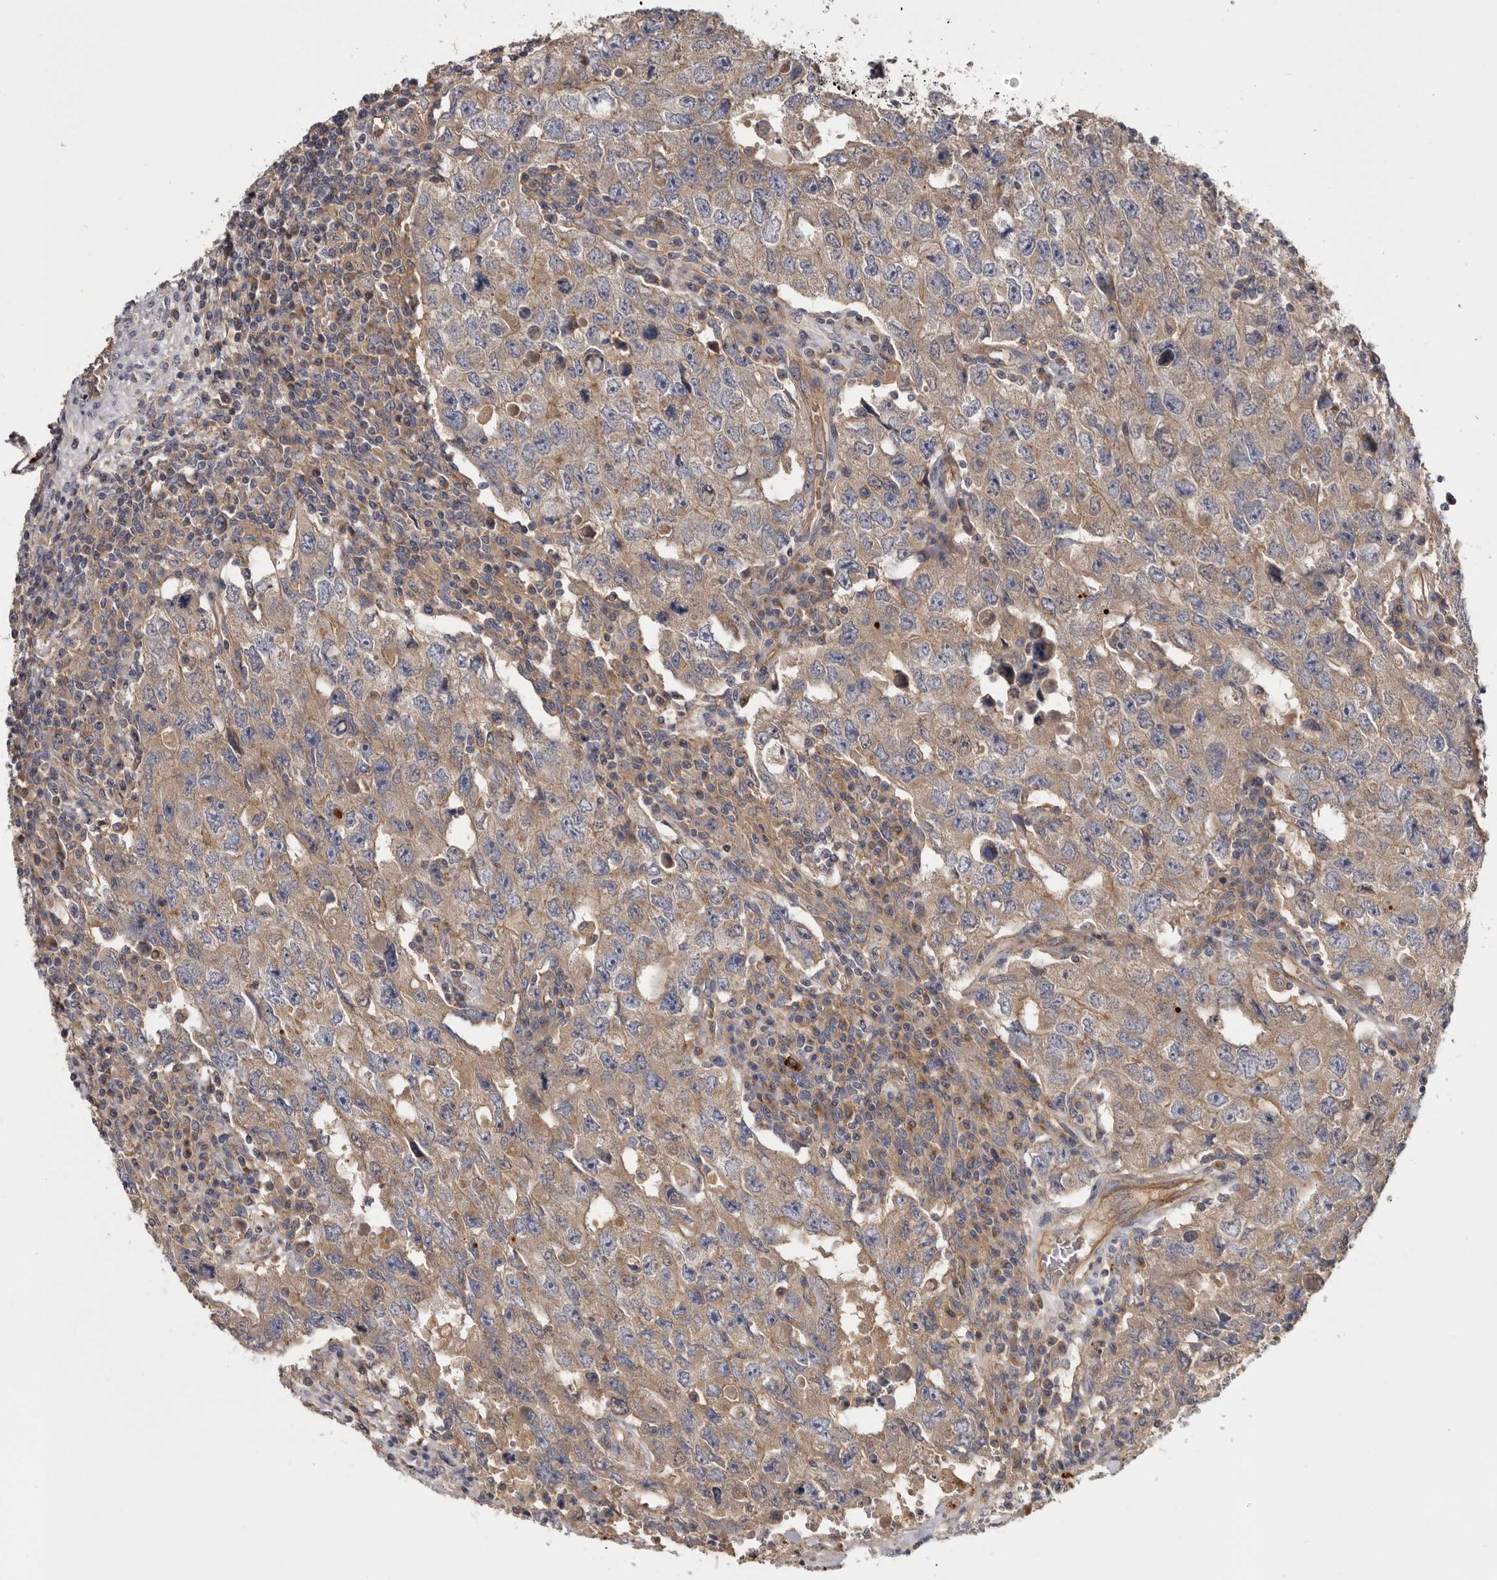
{"staining": {"intensity": "weak", "quantity": ">75%", "location": "cytoplasmic/membranous"}, "tissue": "testis cancer", "cell_type": "Tumor cells", "image_type": "cancer", "snomed": [{"axis": "morphology", "description": "Carcinoma, Embryonal, NOS"}, {"axis": "topography", "description": "Testis"}], "caption": "Testis embryonal carcinoma stained with DAB (3,3'-diaminobenzidine) immunohistochemistry (IHC) demonstrates low levels of weak cytoplasmic/membranous positivity in about >75% of tumor cells. (DAB IHC with brightfield microscopy, high magnification).", "gene": "INKA2", "patient": {"sex": "male", "age": 26}}